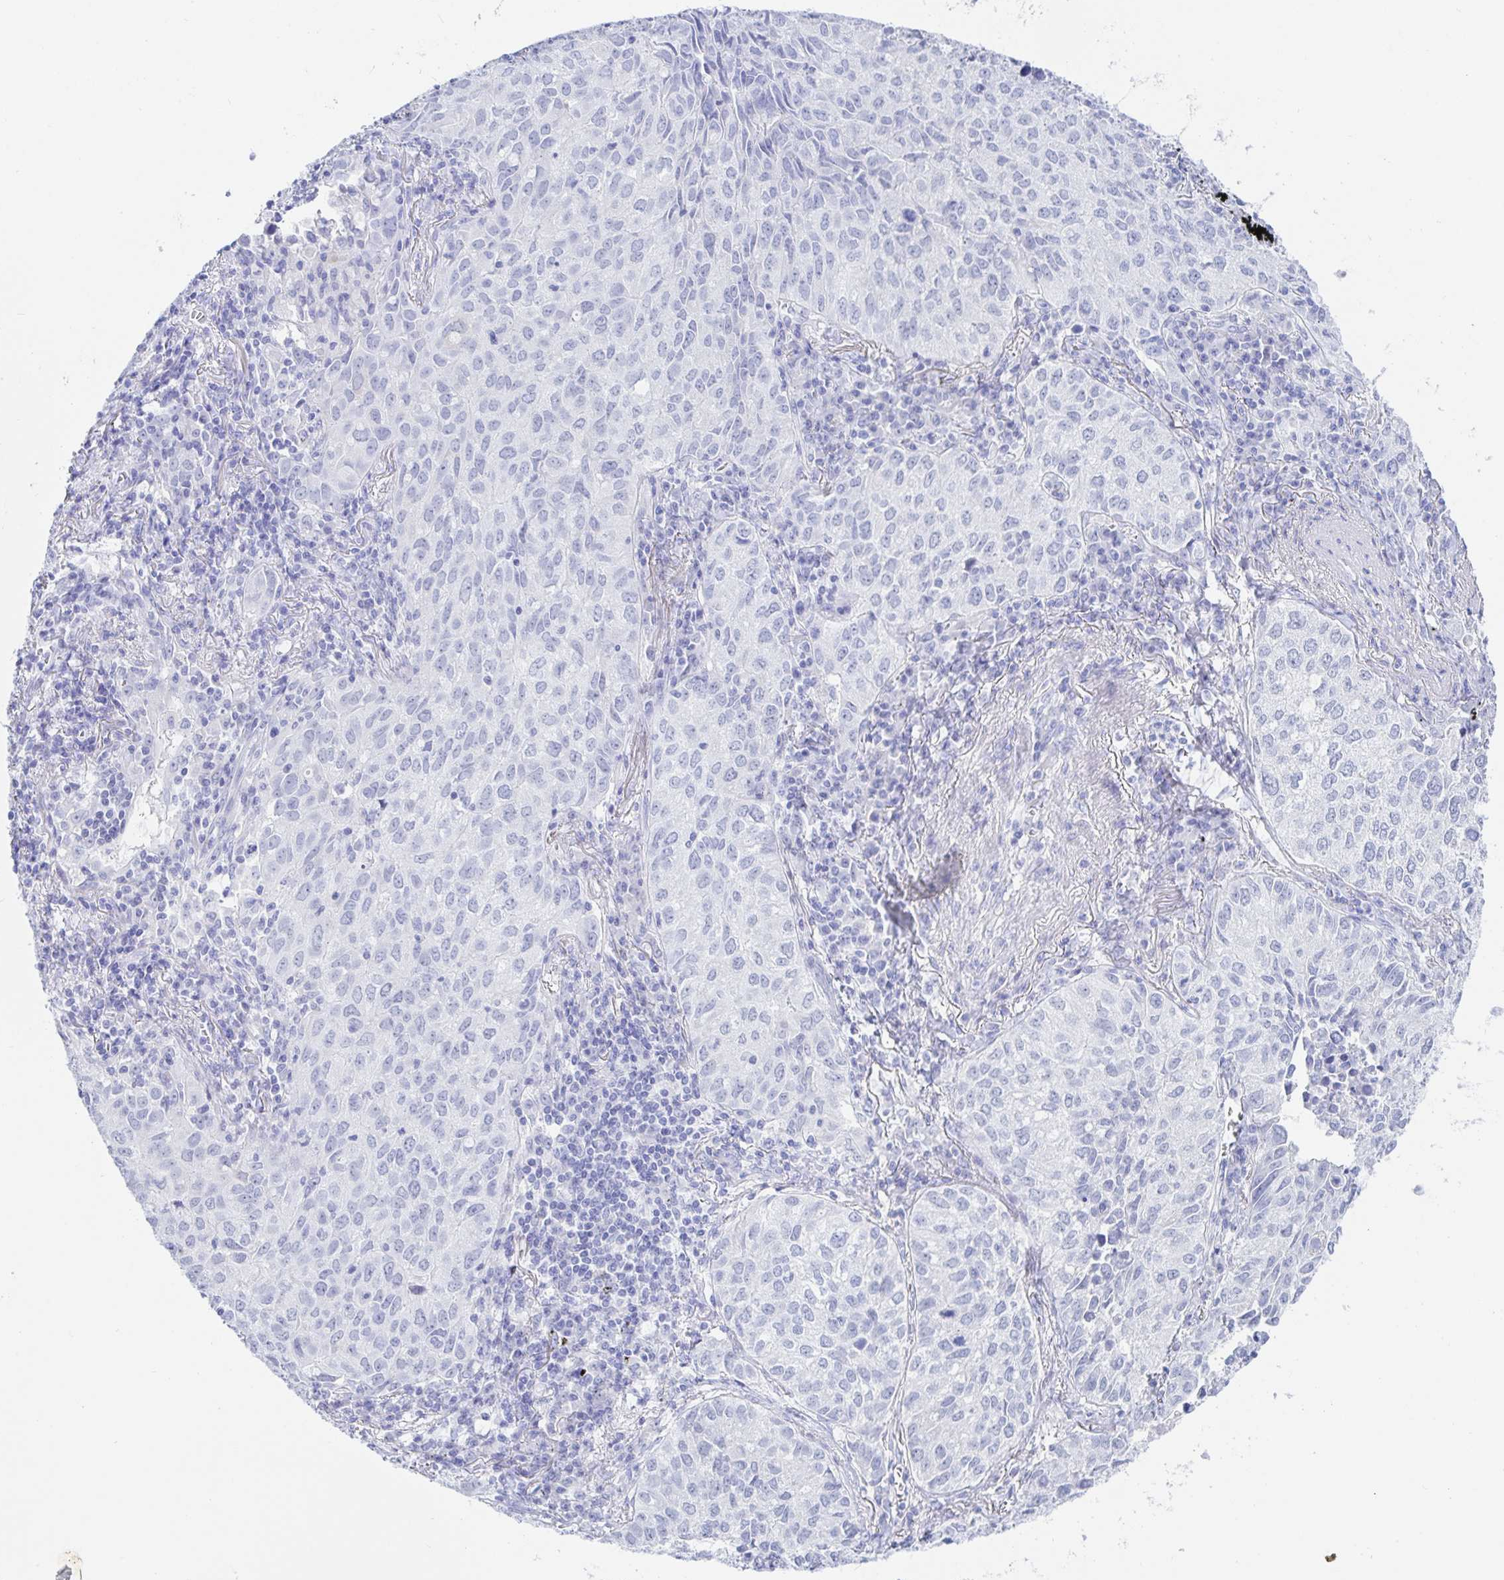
{"staining": {"intensity": "negative", "quantity": "none", "location": "none"}, "tissue": "lung cancer", "cell_type": "Tumor cells", "image_type": "cancer", "snomed": [{"axis": "morphology", "description": "Adenocarcinoma, NOS"}, {"axis": "topography", "description": "Lung"}], "caption": "IHC of human adenocarcinoma (lung) demonstrates no staining in tumor cells.", "gene": "KCNH6", "patient": {"sex": "female", "age": 50}}